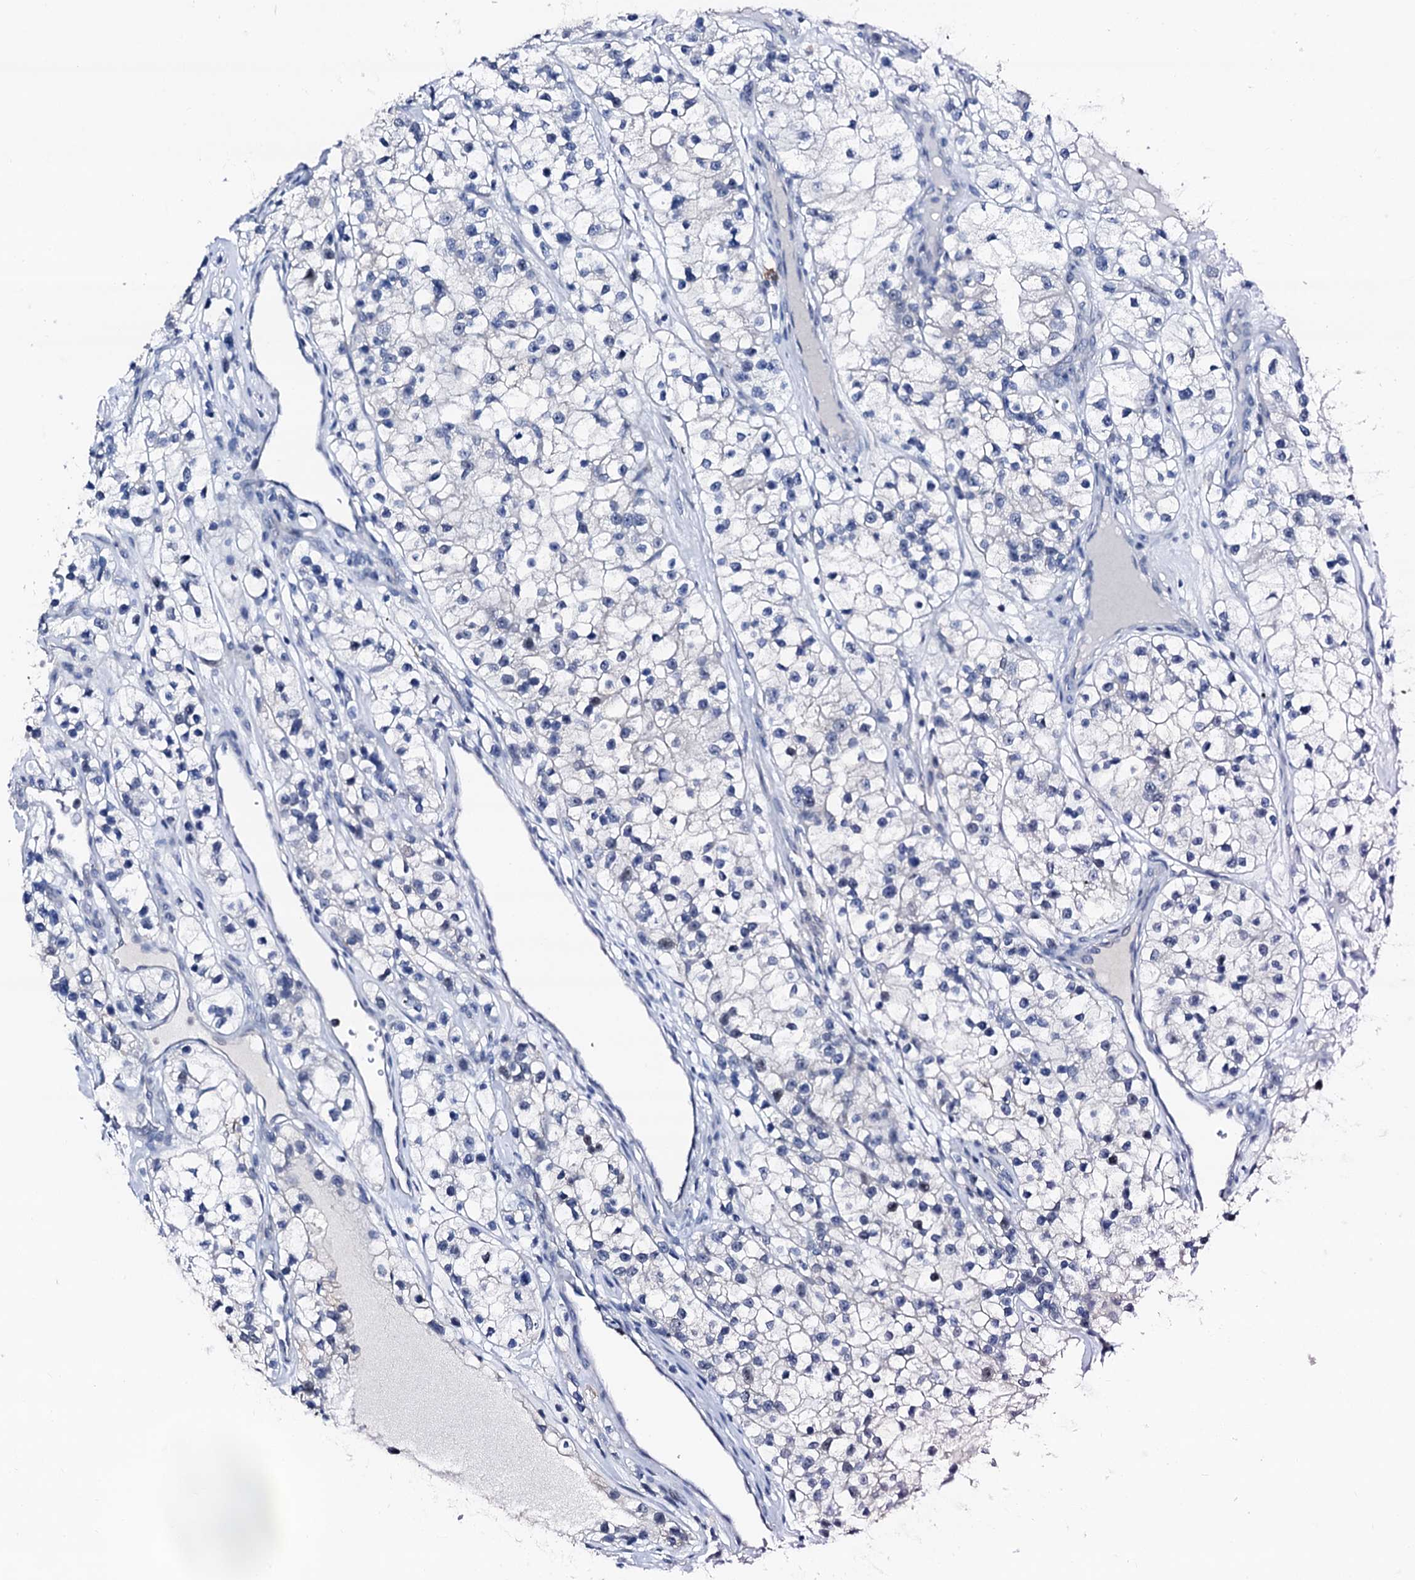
{"staining": {"intensity": "negative", "quantity": "none", "location": "none"}, "tissue": "renal cancer", "cell_type": "Tumor cells", "image_type": "cancer", "snomed": [{"axis": "morphology", "description": "Adenocarcinoma, NOS"}, {"axis": "topography", "description": "Kidney"}], "caption": "Renal adenocarcinoma was stained to show a protein in brown. There is no significant staining in tumor cells. (Immunohistochemistry (ihc), brightfield microscopy, high magnification).", "gene": "TRAFD1", "patient": {"sex": "female", "age": 57}}